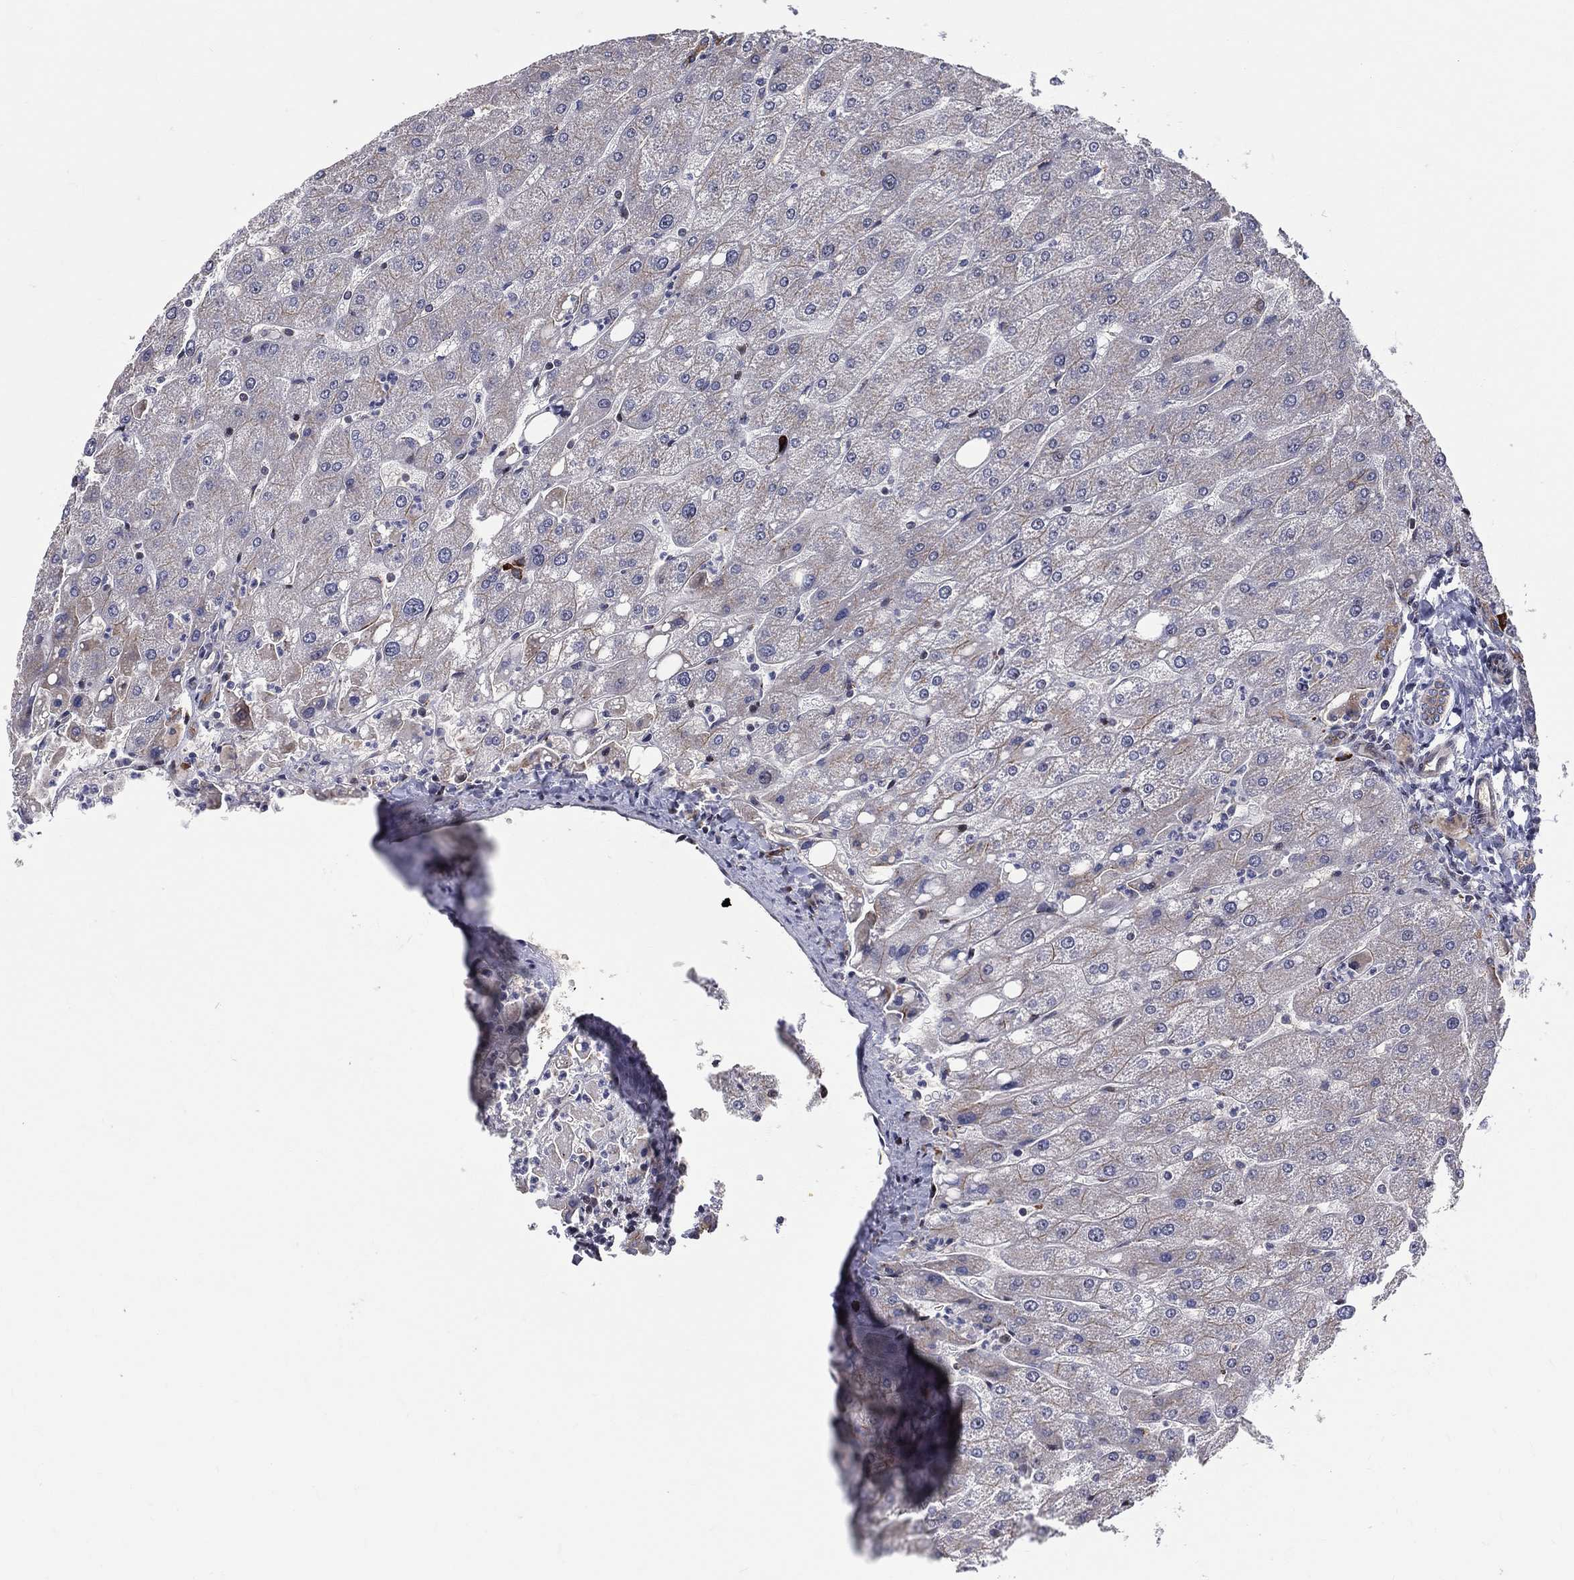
{"staining": {"intensity": "negative", "quantity": "none", "location": "none"}, "tissue": "liver", "cell_type": "Cholangiocytes", "image_type": "normal", "snomed": [{"axis": "morphology", "description": "Normal tissue, NOS"}, {"axis": "topography", "description": "Liver"}], "caption": "The micrograph exhibits no significant expression in cholangiocytes of liver. (DAB (3,3'-diaminobenzidine) IHC, high magnification).", "gene": "VHL", "patient": {"sex": "male", "age": 67}}